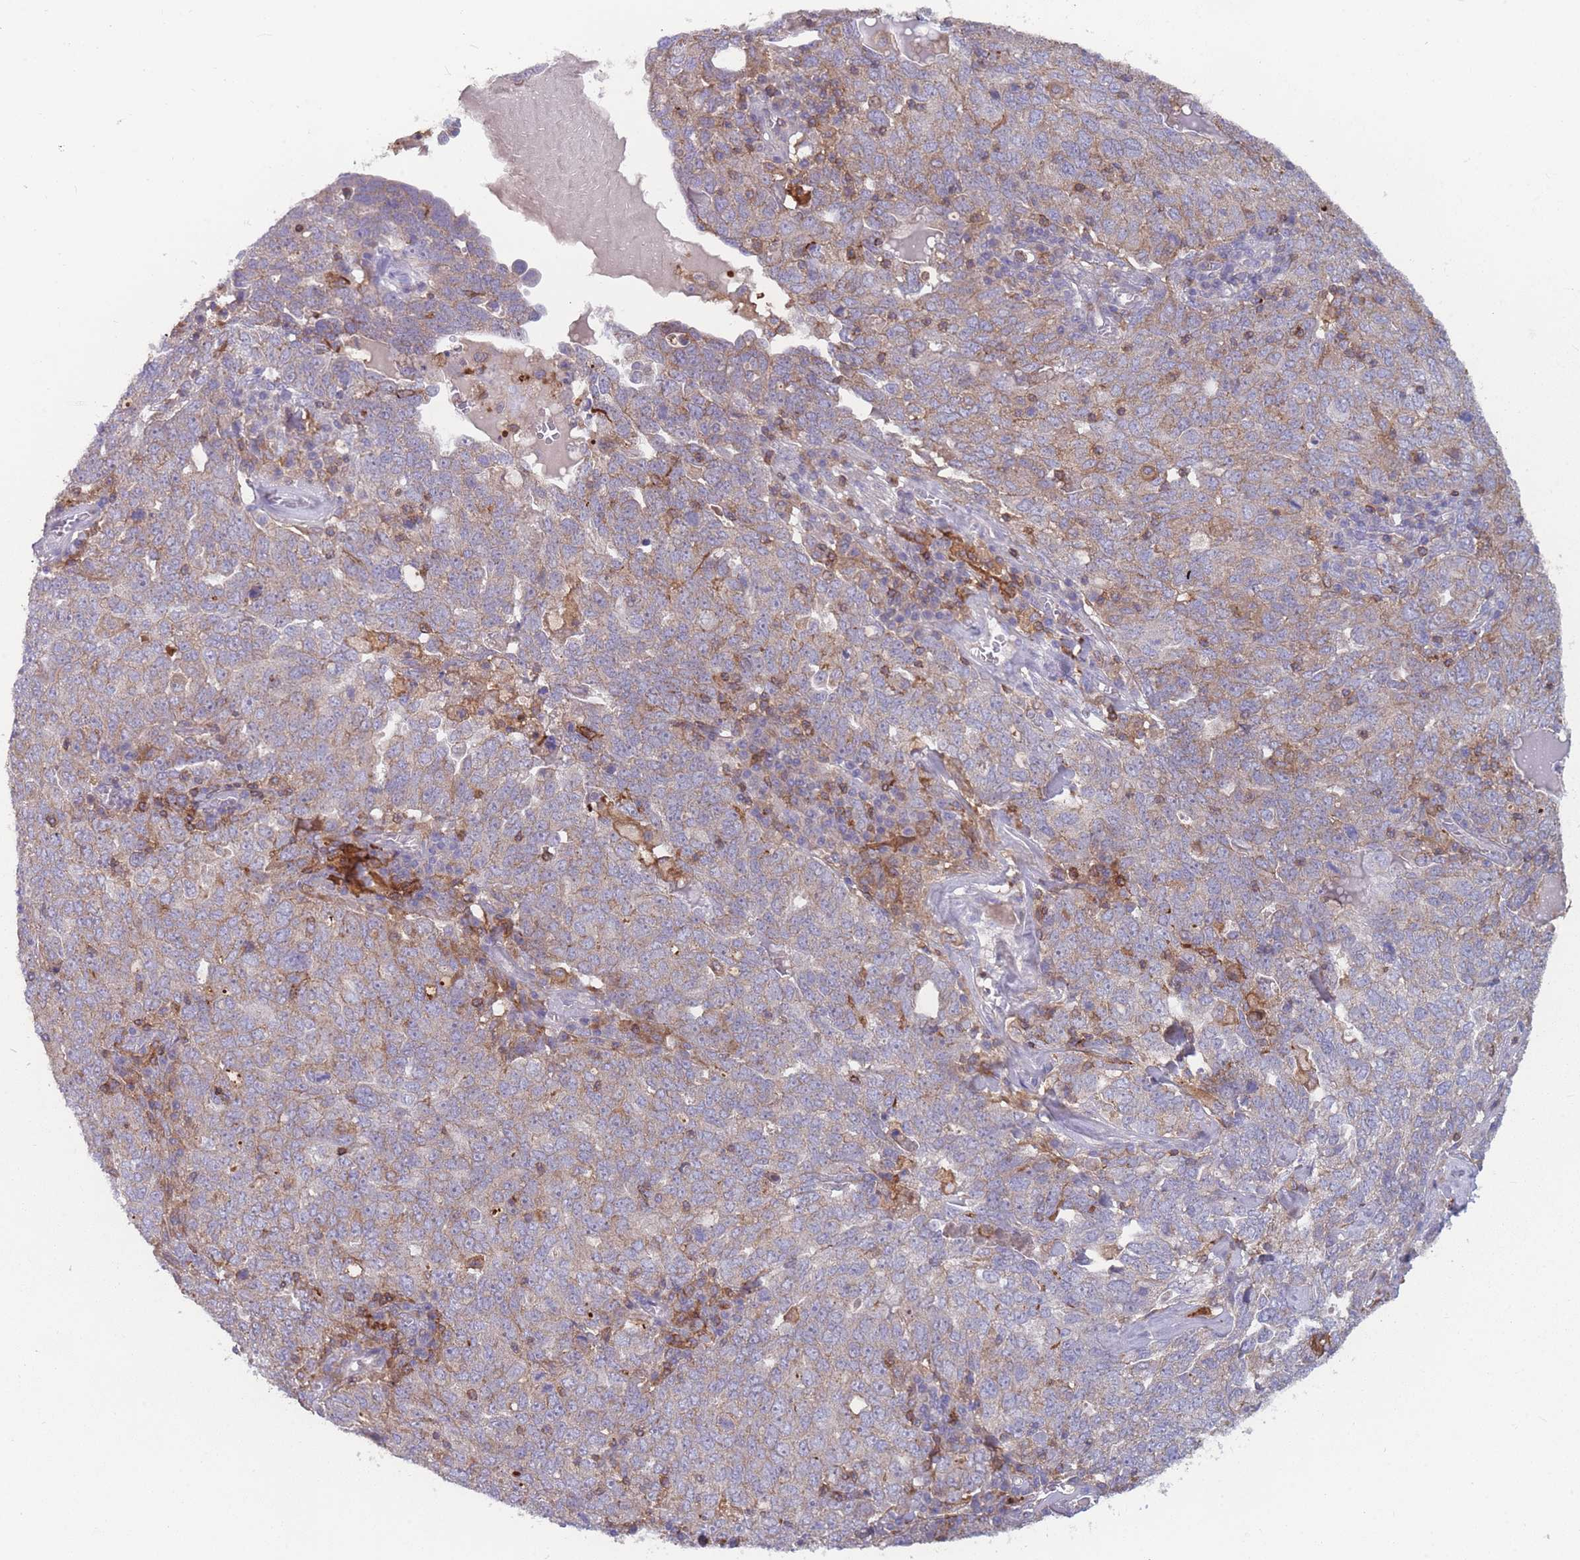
{"staining": {"intensity": "weak", "quantity": "25%-75%", "location": "cytoplasmic/membranous"}, "tissue": "ovarian cancer", "cell_type": "Tumor cells", "image_type": "cancer", "snomed": [{"axis": "morphology", "description": "Carcinoma, endometroid"}, {"axis": "topography", "description": "Ovary"}], "caption": "The micrograph exhibits immunohistochemical staining of ovarian cancer. There is weak cytoplasmic/membranous positivity is appreciated in approximately 25%-75% of tumor cells. Nuclei are stained in blue.", "gene": "CD33", "patient": {"sex": "female", "age": 62}}